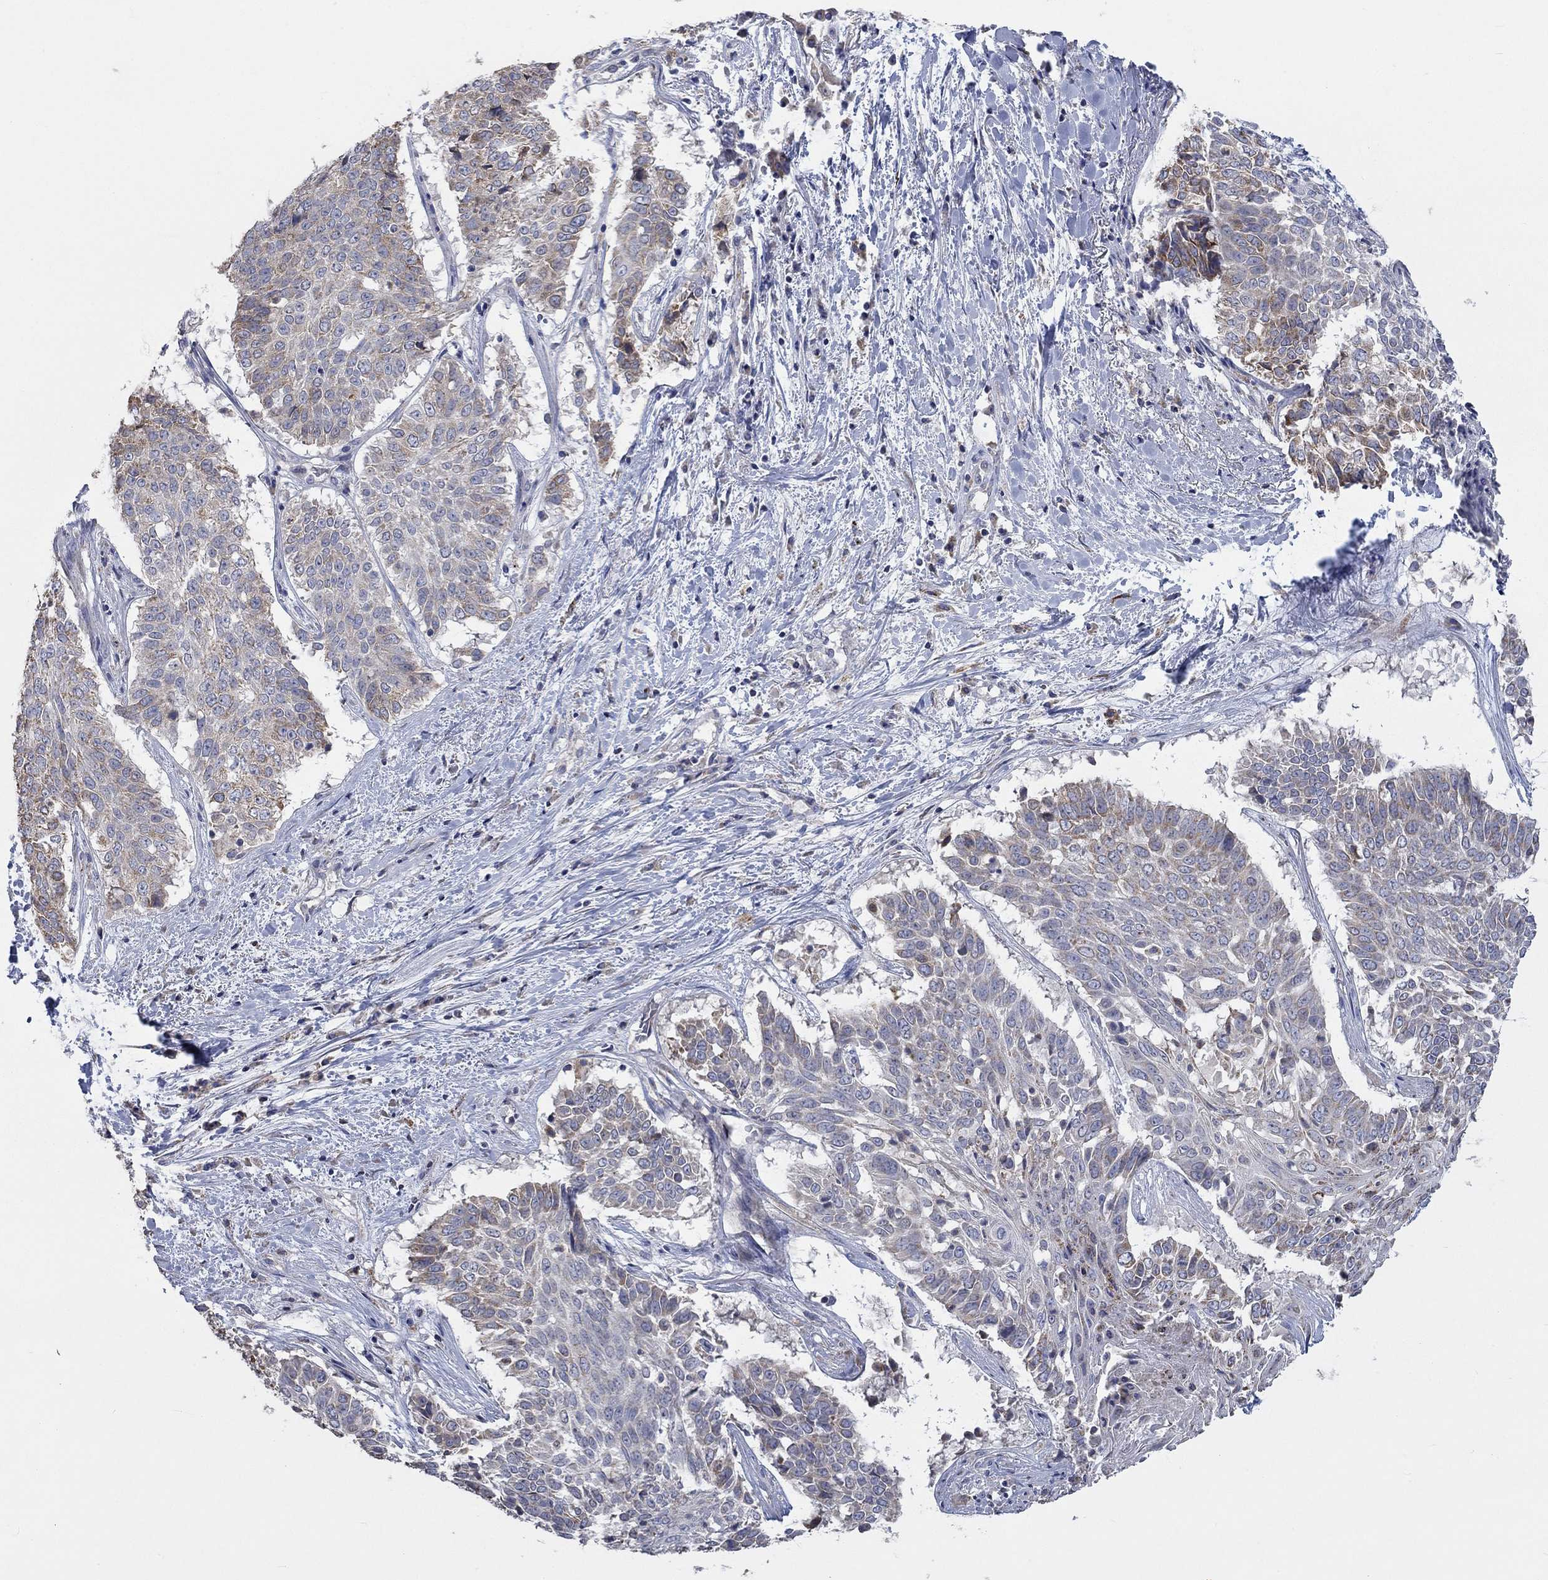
{"staining": {"intensity": "weak", "quantity": "25%-75%", "location": "cytoplasmic/membranous"}, "tissue": "lung cancer", "cell_type": "Tumor cells", "image_type": "cancer", "snomed": [{"axis": "morphology", "description": "Squamous cell carcinoma, NOS"}, {"axis": "topography", "description": "Lung"}], "caption": "IHC of human lung cancer (squamous cell carcinoma) shows low levels of weak cytoplasmic/membranous expression in about 25%-75% of tumor cells.", "gene": "UGT8", "patient": {"sex": "male", "age": 64}}